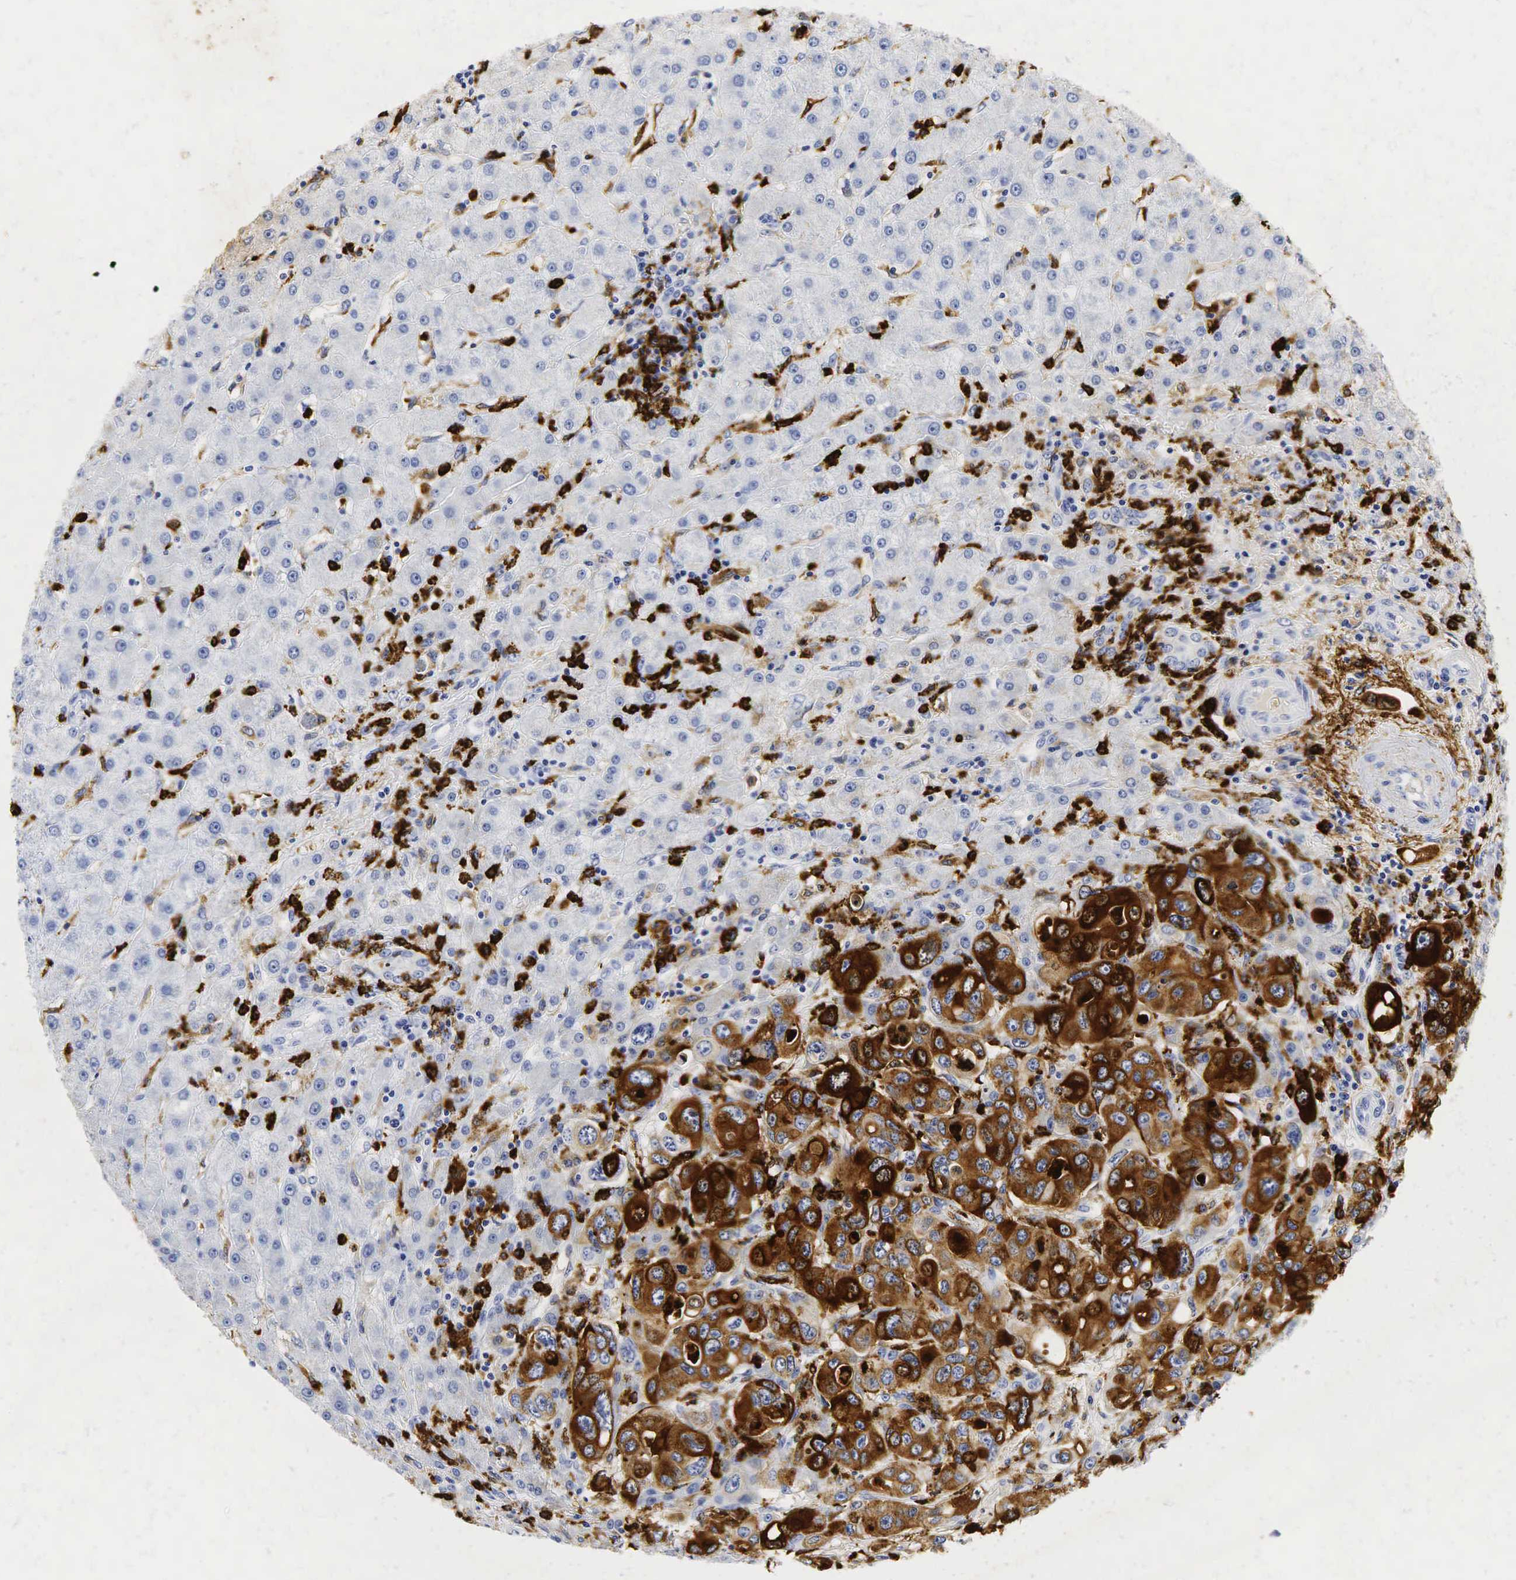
{"staining": {"intensity": "negative", "quantity": "none", "location": "none"}, "tissue": "liver", "cell_type": "Cholangiocytes", "image_type": "normal", "snomed": [{"axis": "morphology", "description": "Normal tissue, NOS"}, {"axis": "topography", "description": "Liver"}], "caption": "This micrograph is of benign liver stained with IHC to label a protein in brown with the nuclei are counter-stained blue. There is no staining in cholangiocytes.", "gene": "LYZ", "patient": {"sex": "female", "age": 79}}